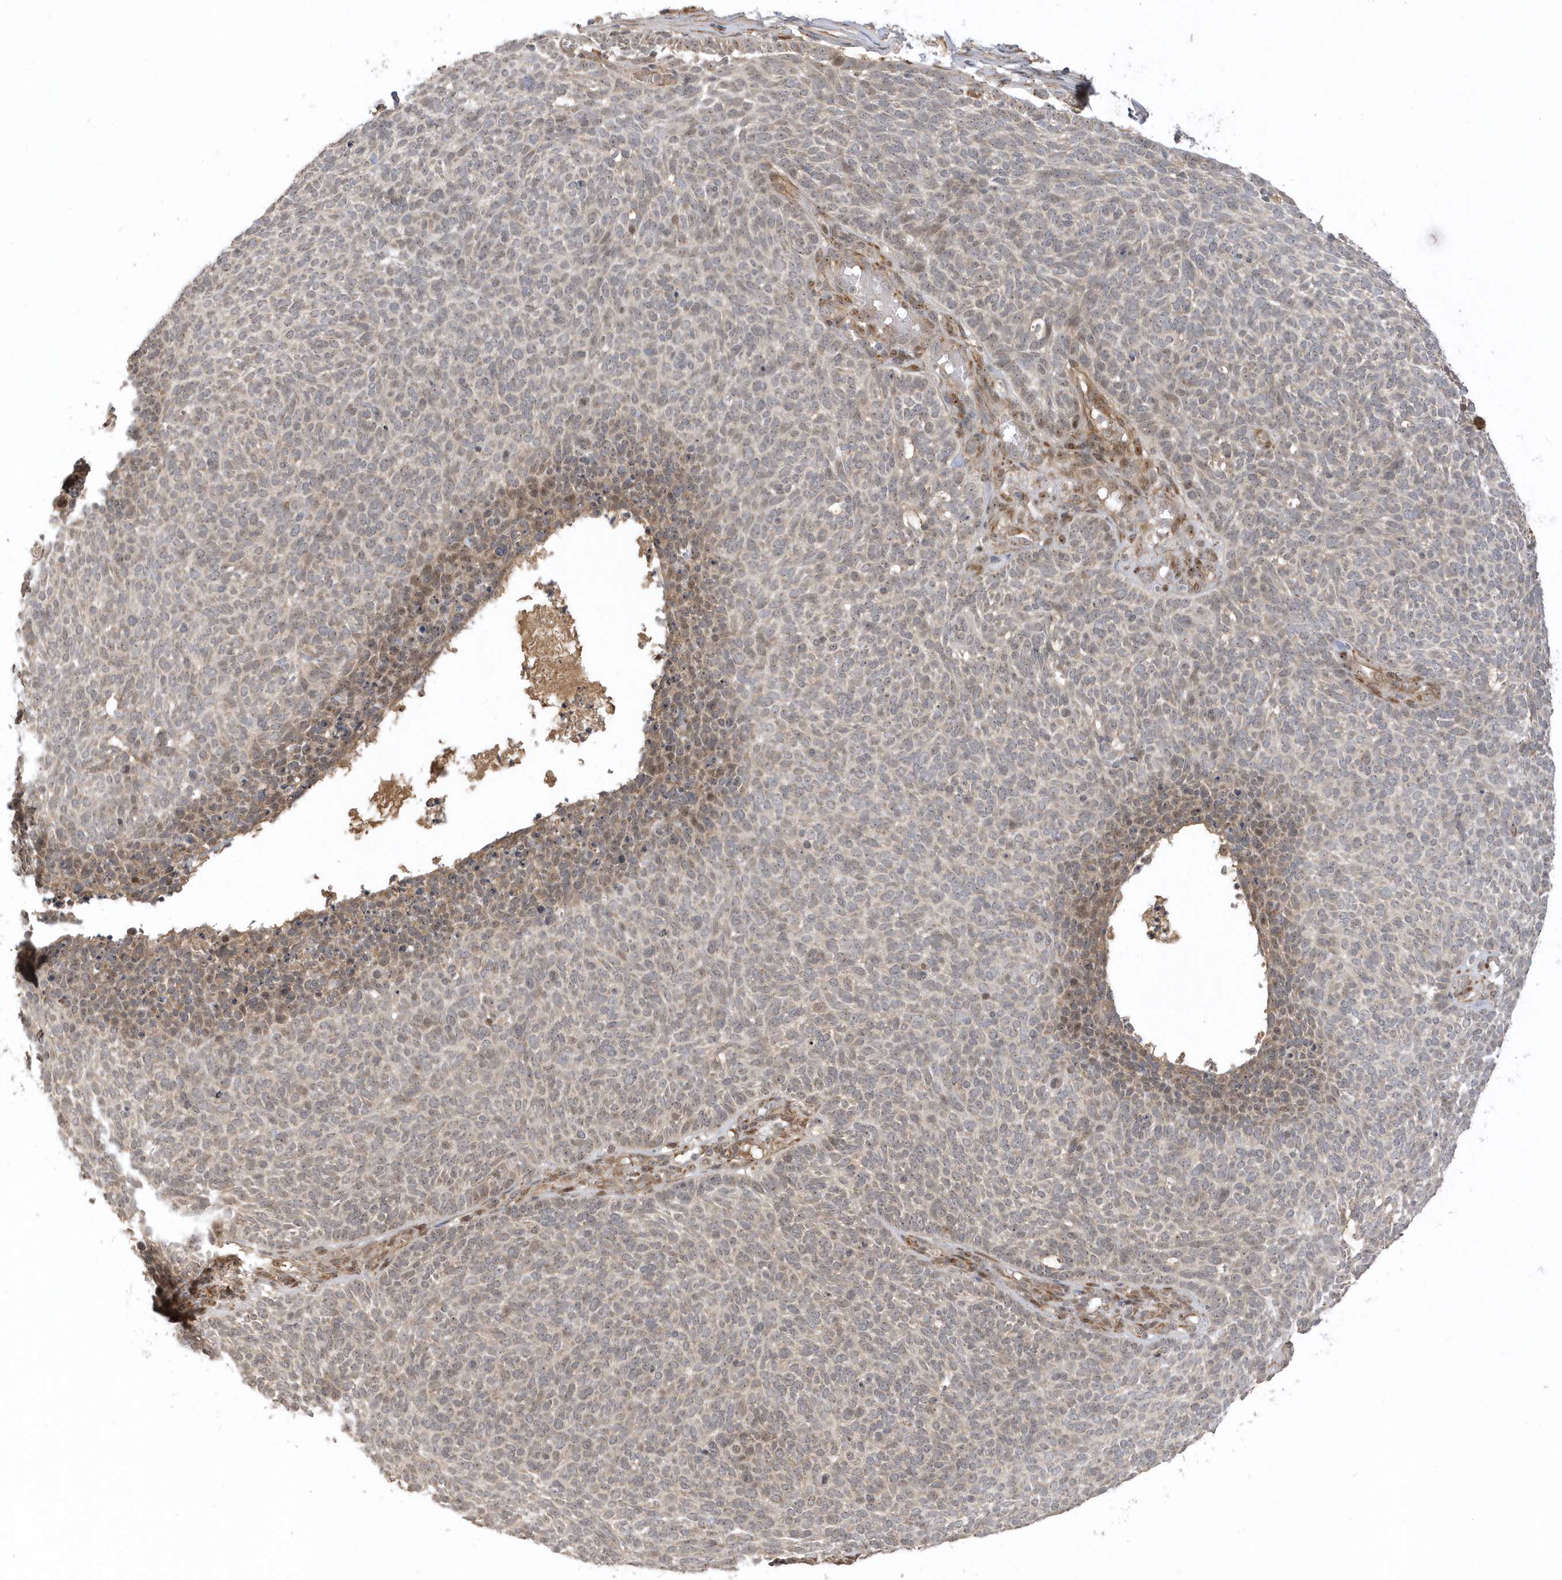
{"staining": {"intensity": "moderate", "quantity": "<25%", "location": "nuclear"}, "tissue": "skin cancer", "cell_type": "Tumor cells", "image_type": "cancer", "snomed": [{"axis": "morphology", "description": "Squamous cell carcinoma, NOS"}, {"axis": "topography", "description": "Skin"}], "caption": "Squamous cell carcinoma (skin) stained for a protein reveals moderate nuclear positivity in tumor cells. (DAB (3,3'-diaminobenzidine) IHC with brightfield microscopy, high magnification).", "gene": "ECM2", "patient": {"sex": "female", "age": 90}}